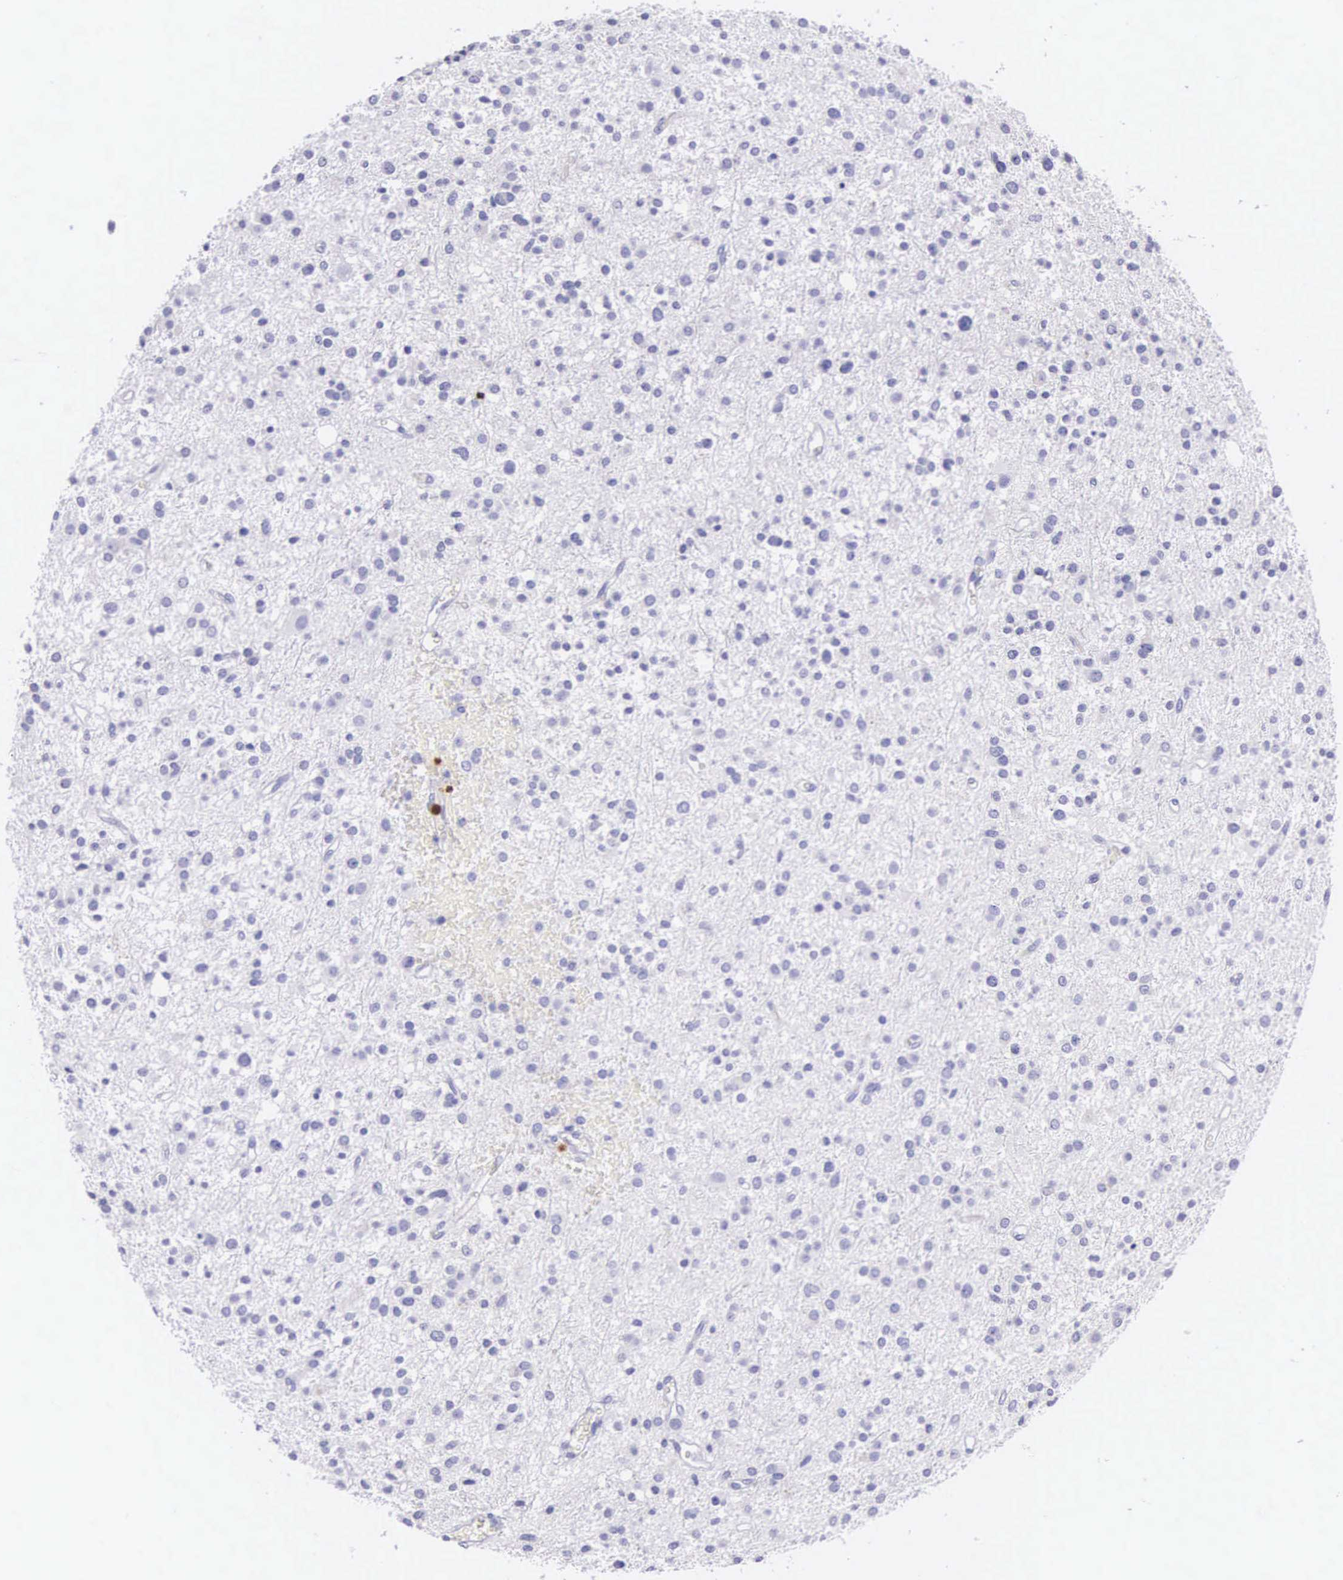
{"staining": {"intensity": "negative", "quantity": "none", "location": "none"}, "tissue": "glioma", "cell_type": "Tumor cells", "image_type": "cancer", "snomed": [{"axis": "morphology", "description": "Glioma, malignant, Low grade"}, {"axis": "topography", "description": "Brain"}], "caption": "Micrograph shows no significant protein expression in tumor cells of glioma. (Immunohistochemistry (ihc), brightfield microscopy, high magnification).", "gene": "FCN1", "patient": {"sex": "female", "age": 36}}